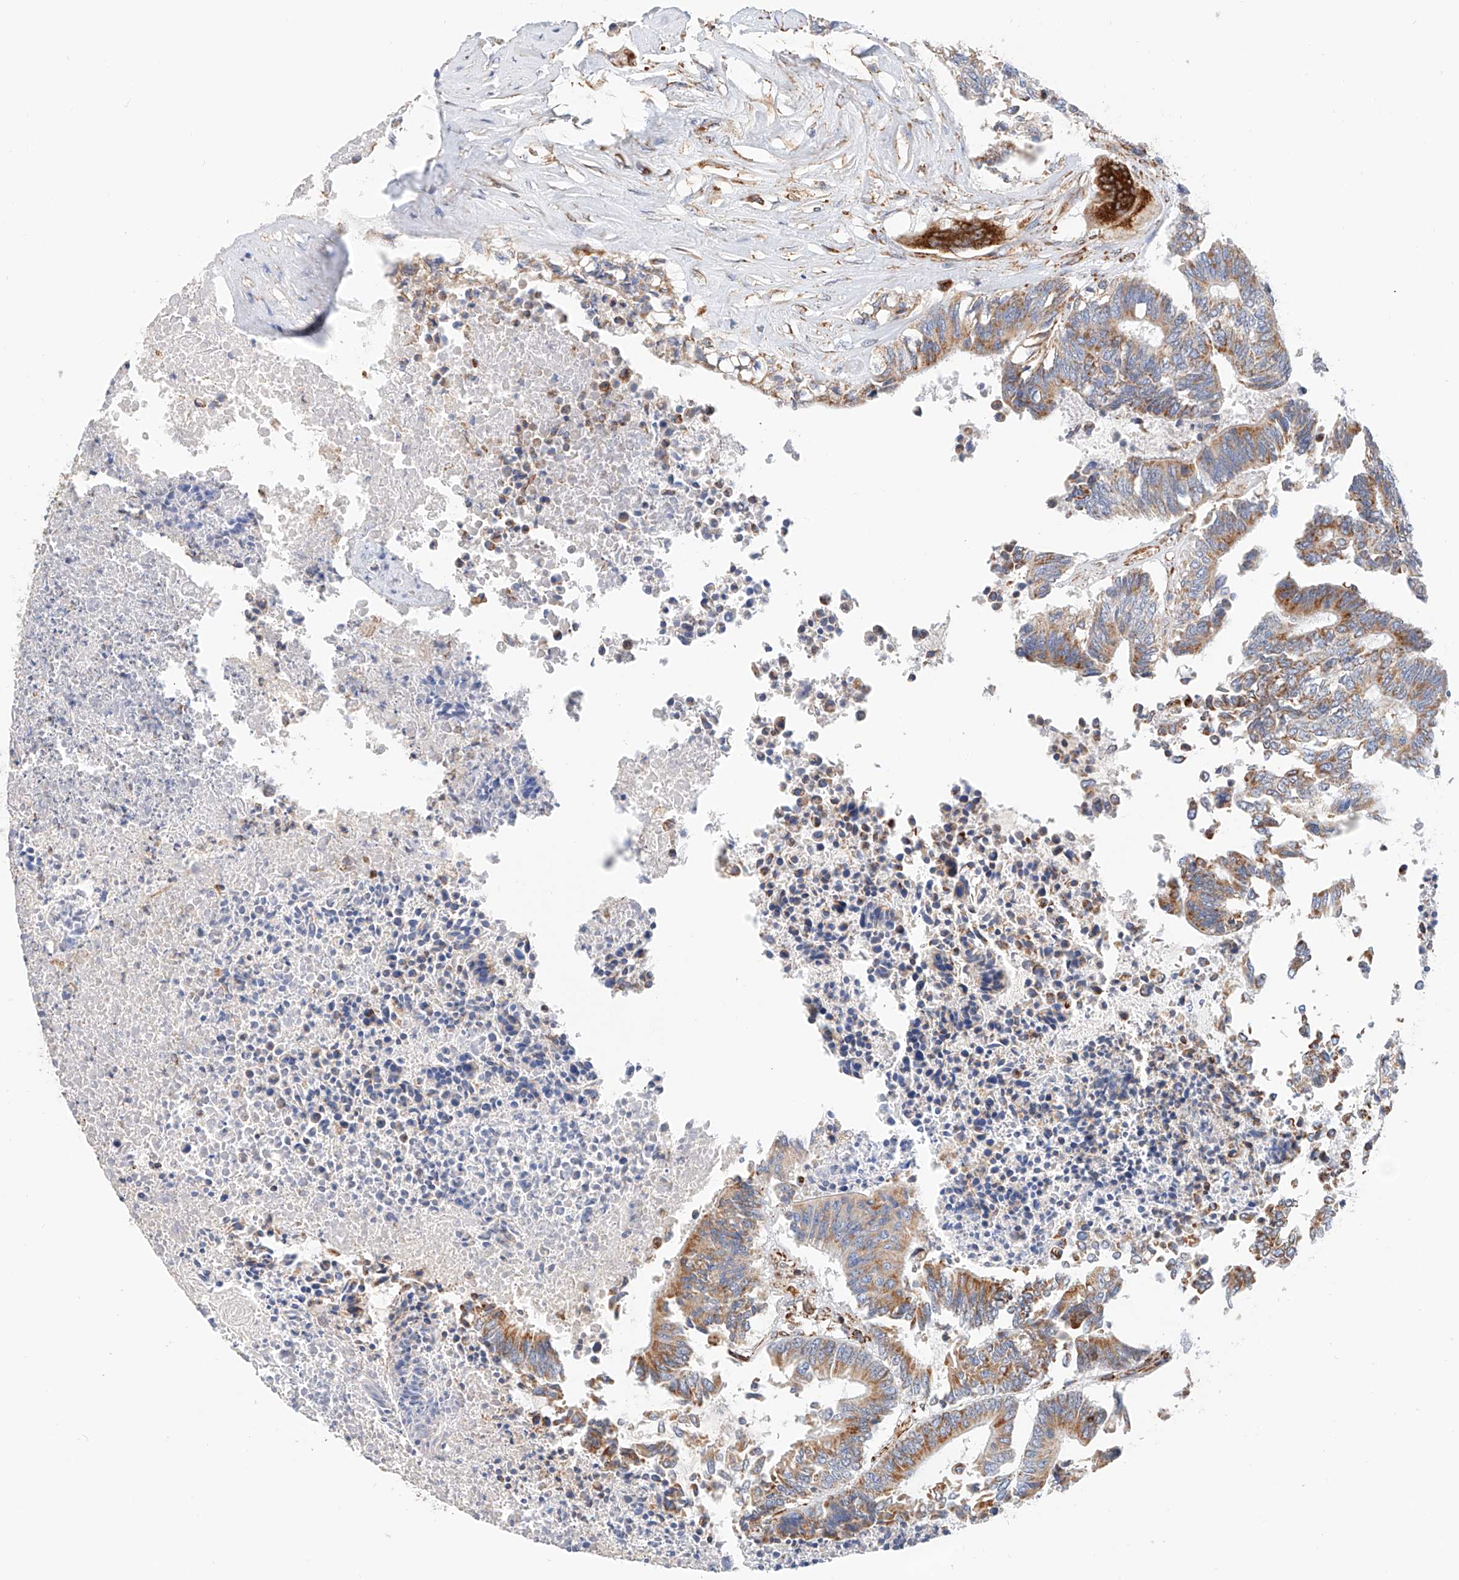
{"staining": {"intensity": "moderate", "quantity": ">75%", "location": "cytoplasmic/membranous"}, "tissue": "colorectal cancer", "cell_type": "Tumor cells", "image_type": "cancer", "snomed": [{"axis": "morphology", "description": "Adenocarcinoma, NOS"}, {"axis": "topography", "description": "Rectum"}], "caption": "Adenocarcinoma (colorectal) was stained to show a protein in brown. There is medium levels of moderate cytoplasmic/membranous positivity in approximately >75% of tumor cells.", "gene": "NDUFV3", "patient": {"sex": "male", "age": 63}}